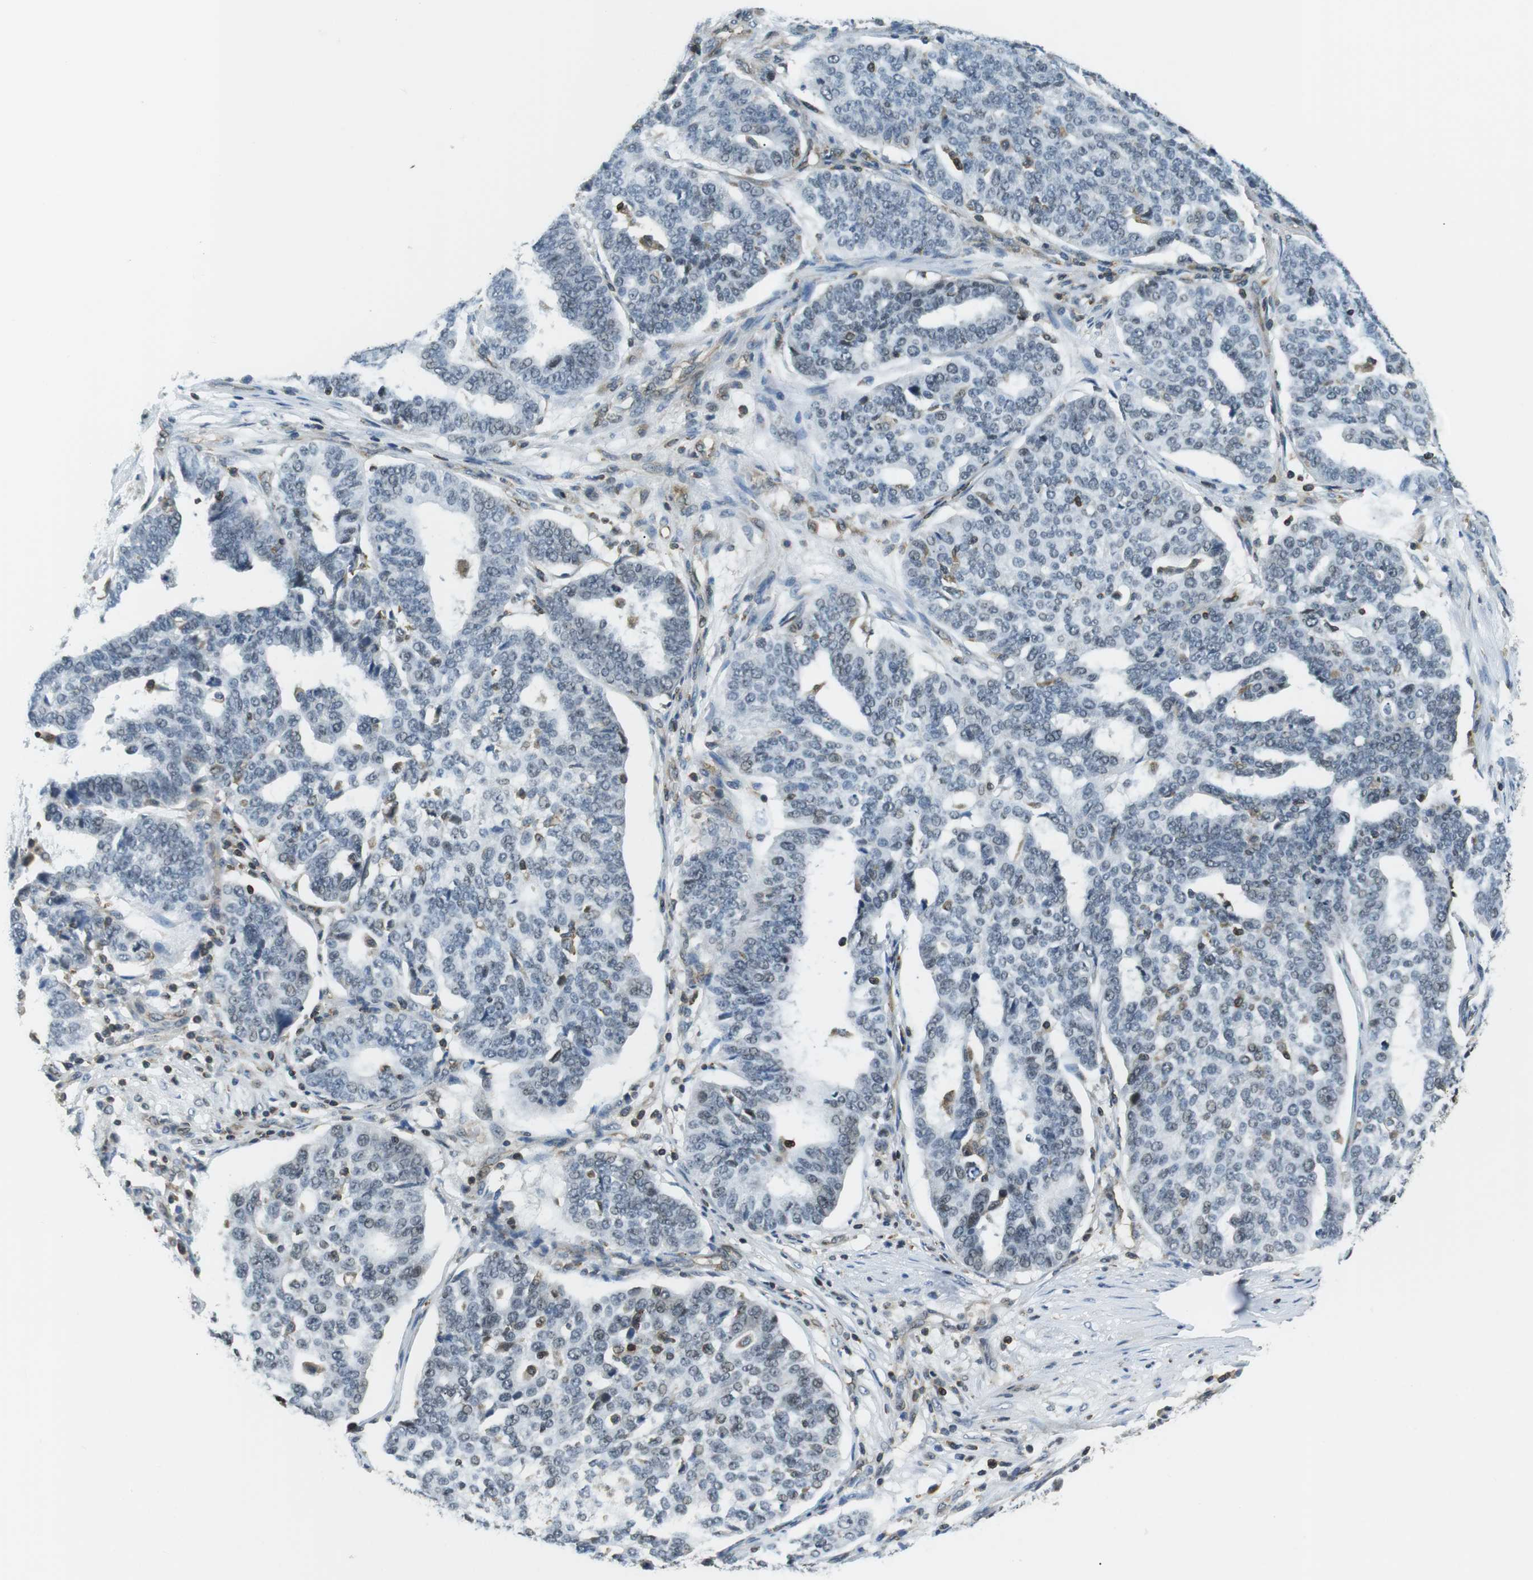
{"staining": {"intensity": "negative", "quantity": "none", "location": "none"}, "tissue": "ovarian cancer", "cell_type": "Tumor cells", "image_type": "cancer", "snomed": [{"axis": "morphology", "description": "Cystadenocarcinoma, serous, NOS"}, {"axis": "topography", "description": "Ovary"}], "caption": "Ovarian serous cystadenocarcinoma stained for a protein using immunohistochemistry displays no expression tumor cells.", "gene": "STK10", "patient": {"sex": "female", "age": 59}}